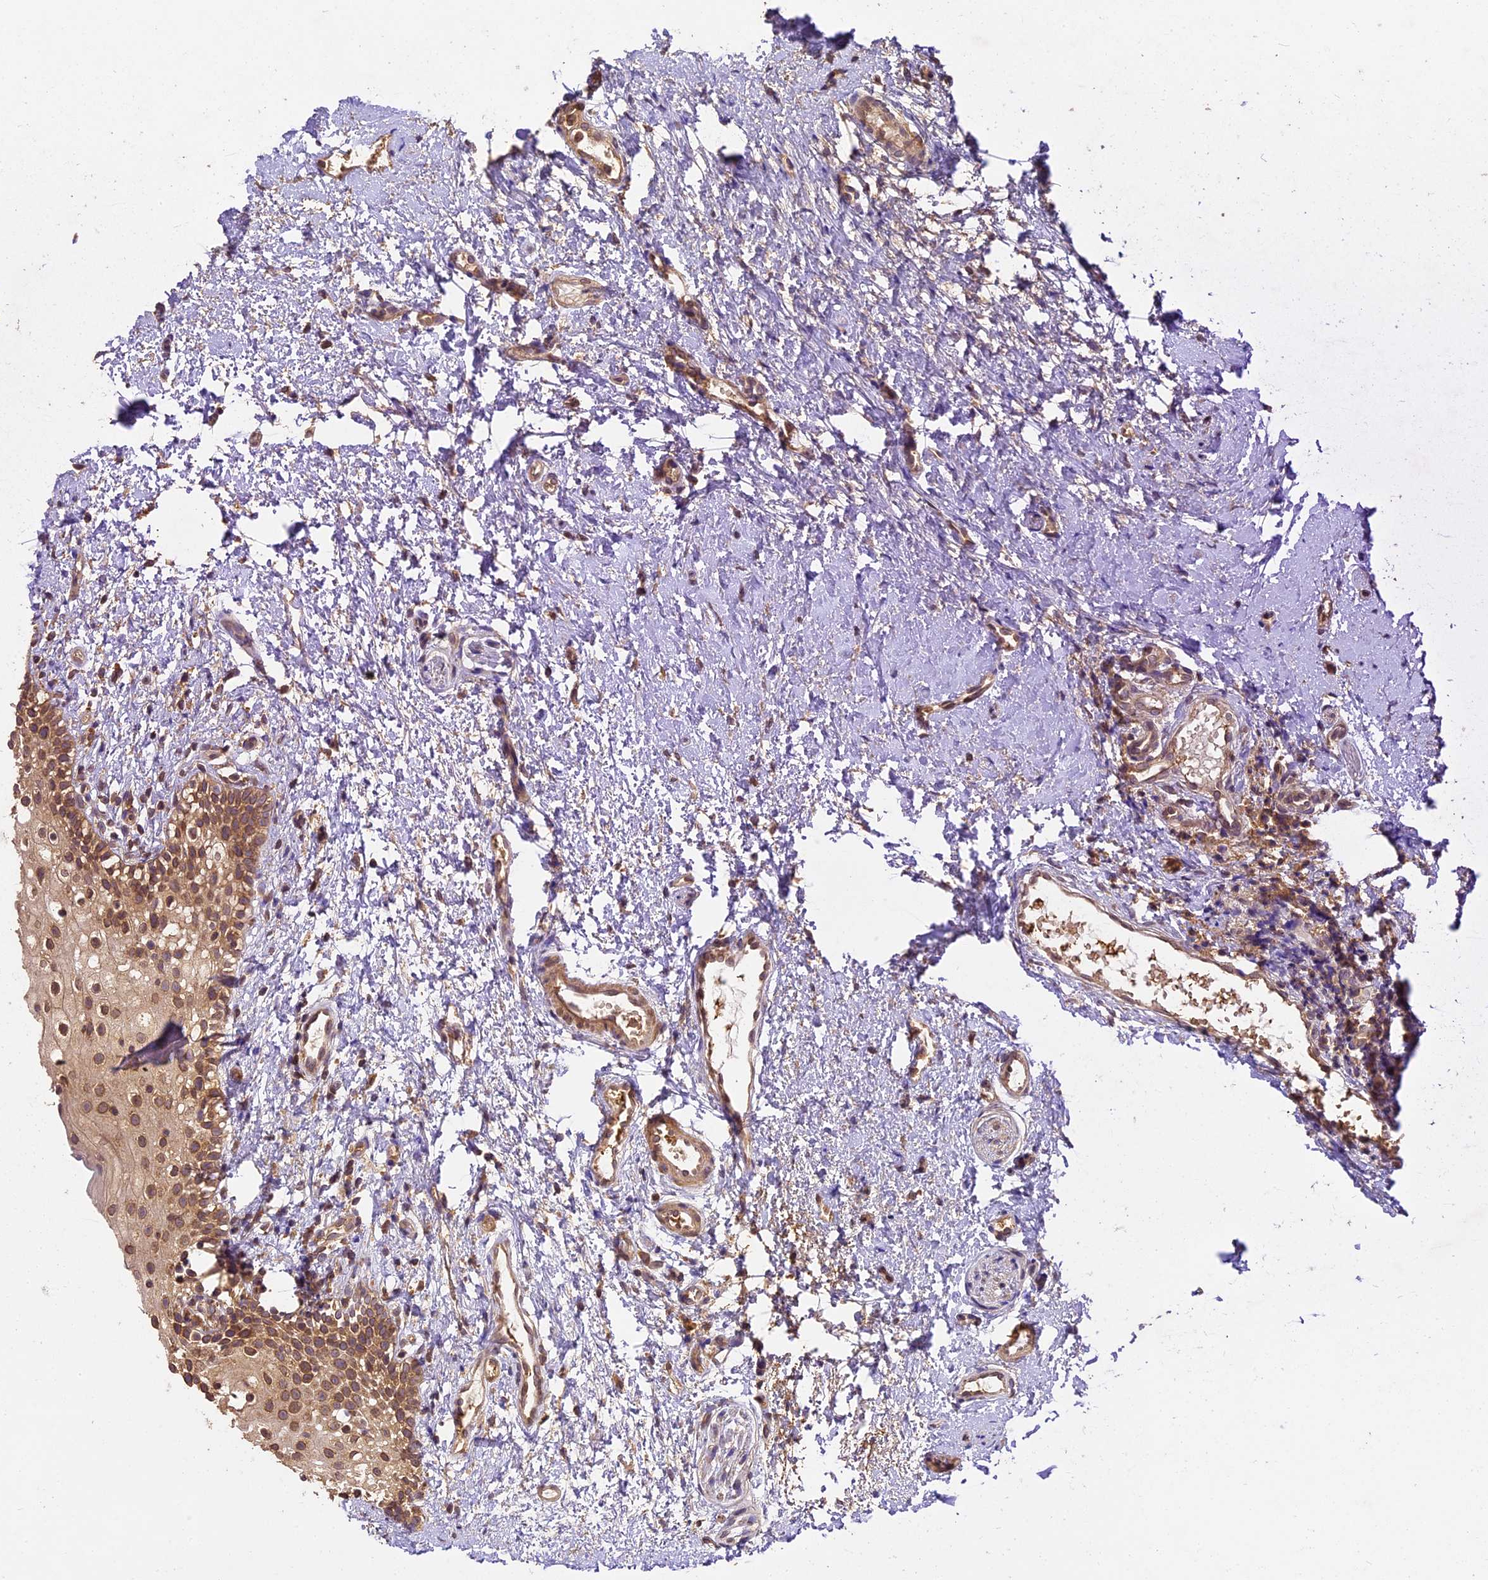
{"staining": {"intensity": "moderate", "quantity": ">75%", "location": "cytoplasmic/membranous"}, "tissue": "oral mucosa", "cell_type": "Squamous epithelial cells", "image_type": "normal", "snomed": [{"axis": "morphology", "description": "Normal tissue, NOS"}, {"axis": "topography", "description": "Oral tissue"}], "caption": "Benign oral mucosa reveals moderate cytoplasmic/membranous expression in approximately >75% of squamous epithelial cells The protein is shown in brown color, while the nuclei are stained blue..", "gene": "BRAP", "patient": {"sex": "female", "age": 13}}